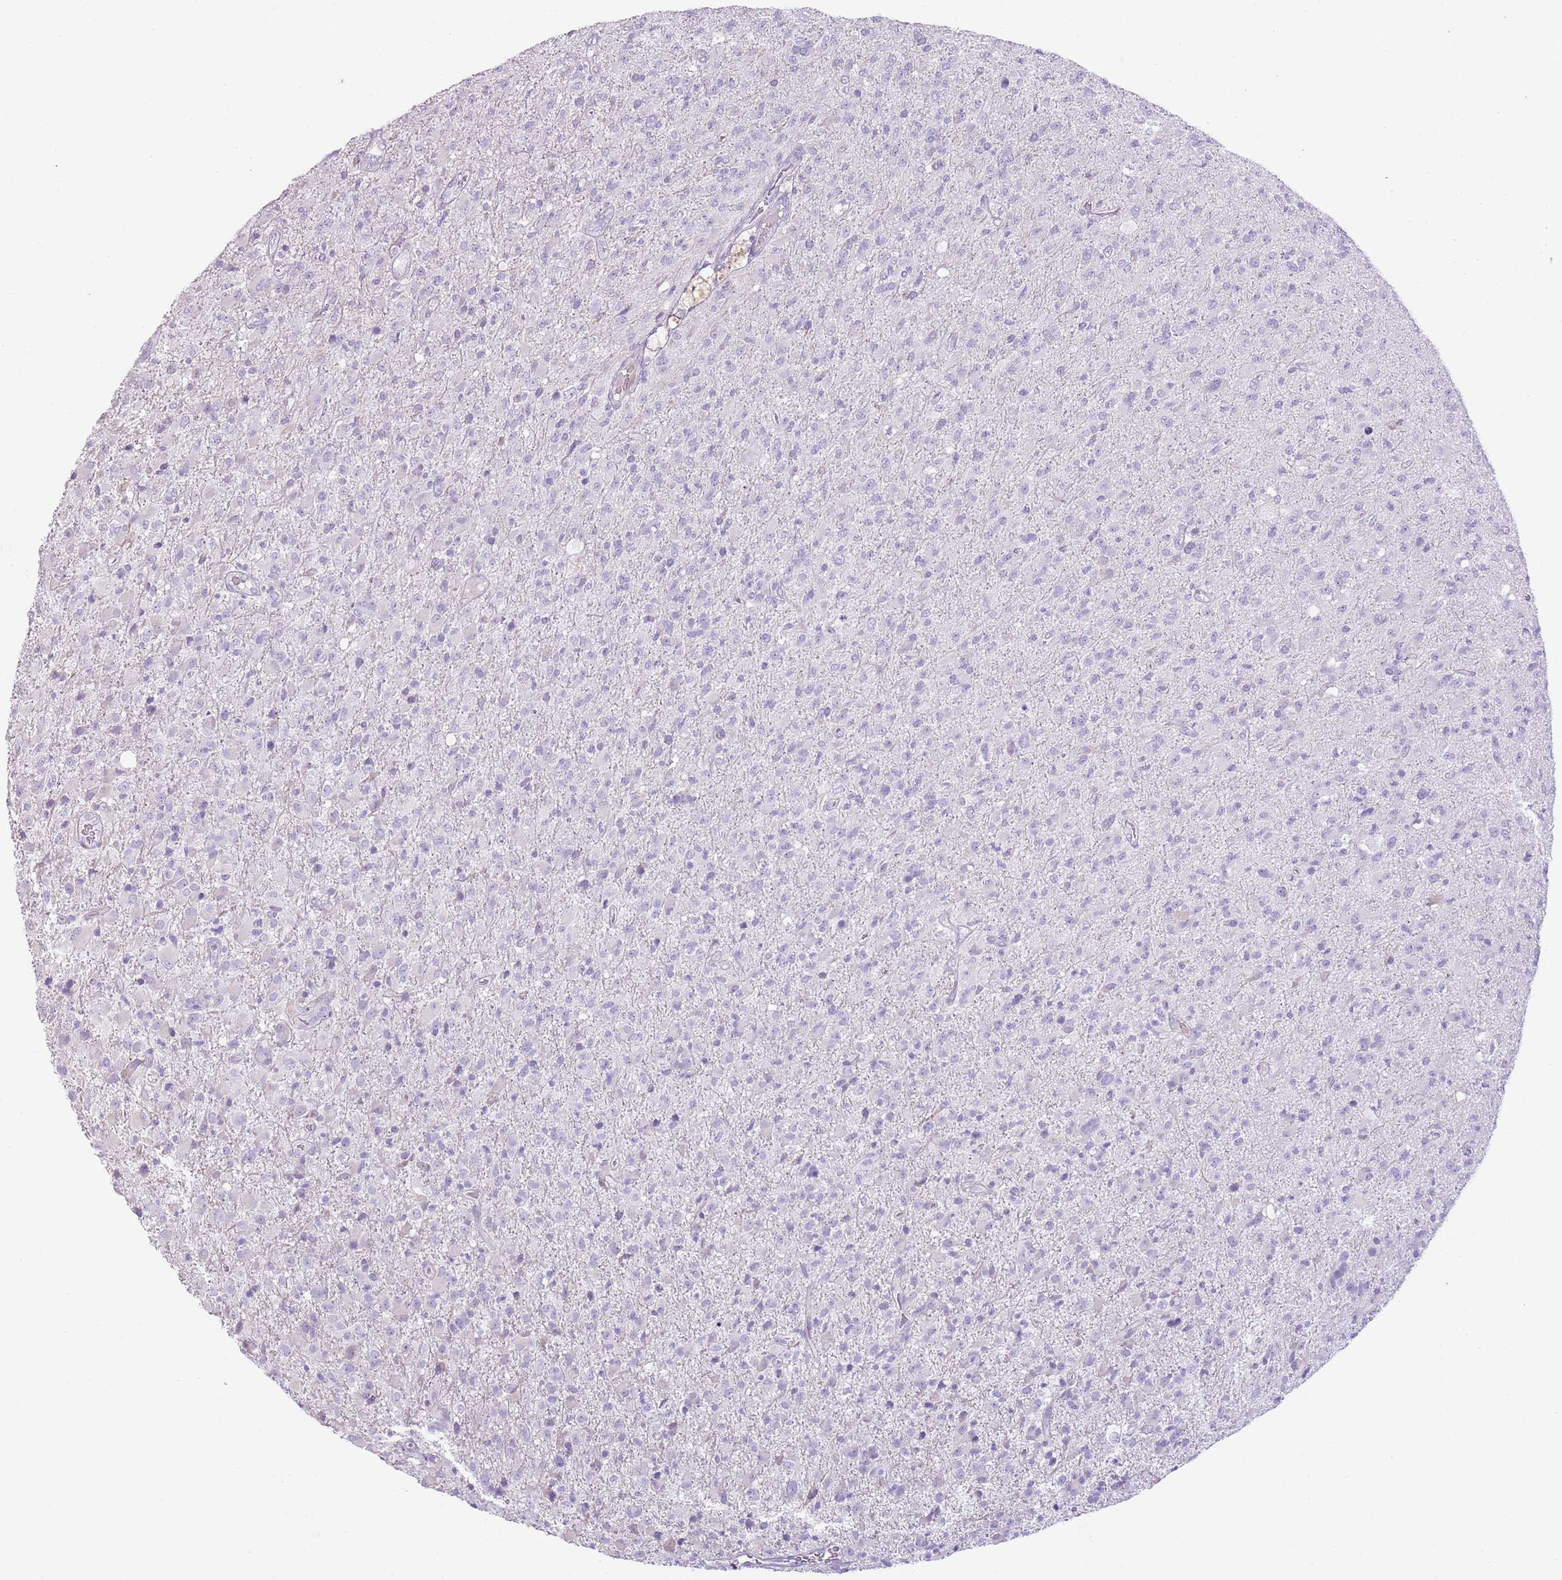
{"staining": {"intensity": "negative", "quantity": "none", "location": "none"}, "tissue": "glioma", "cell_type": "Tumor cells", "image_type": "cancer", "snomed": [{"axis": "morphology", "description": "Glioma, malignant, Low grade"}, {"axis": "topography", "description": "Brain"}], "caption": "Immunohistochemistry image of neoplastic tissue: malignant glioma (low-grade) stained with DAB (3,3'-diaminobenzidine) displays no significant protein staining in tumor cells. (IHC, brightfield microscopy, high magnification).", "gene": "CD177", "patient": {"sex": "male", "age": 65}}